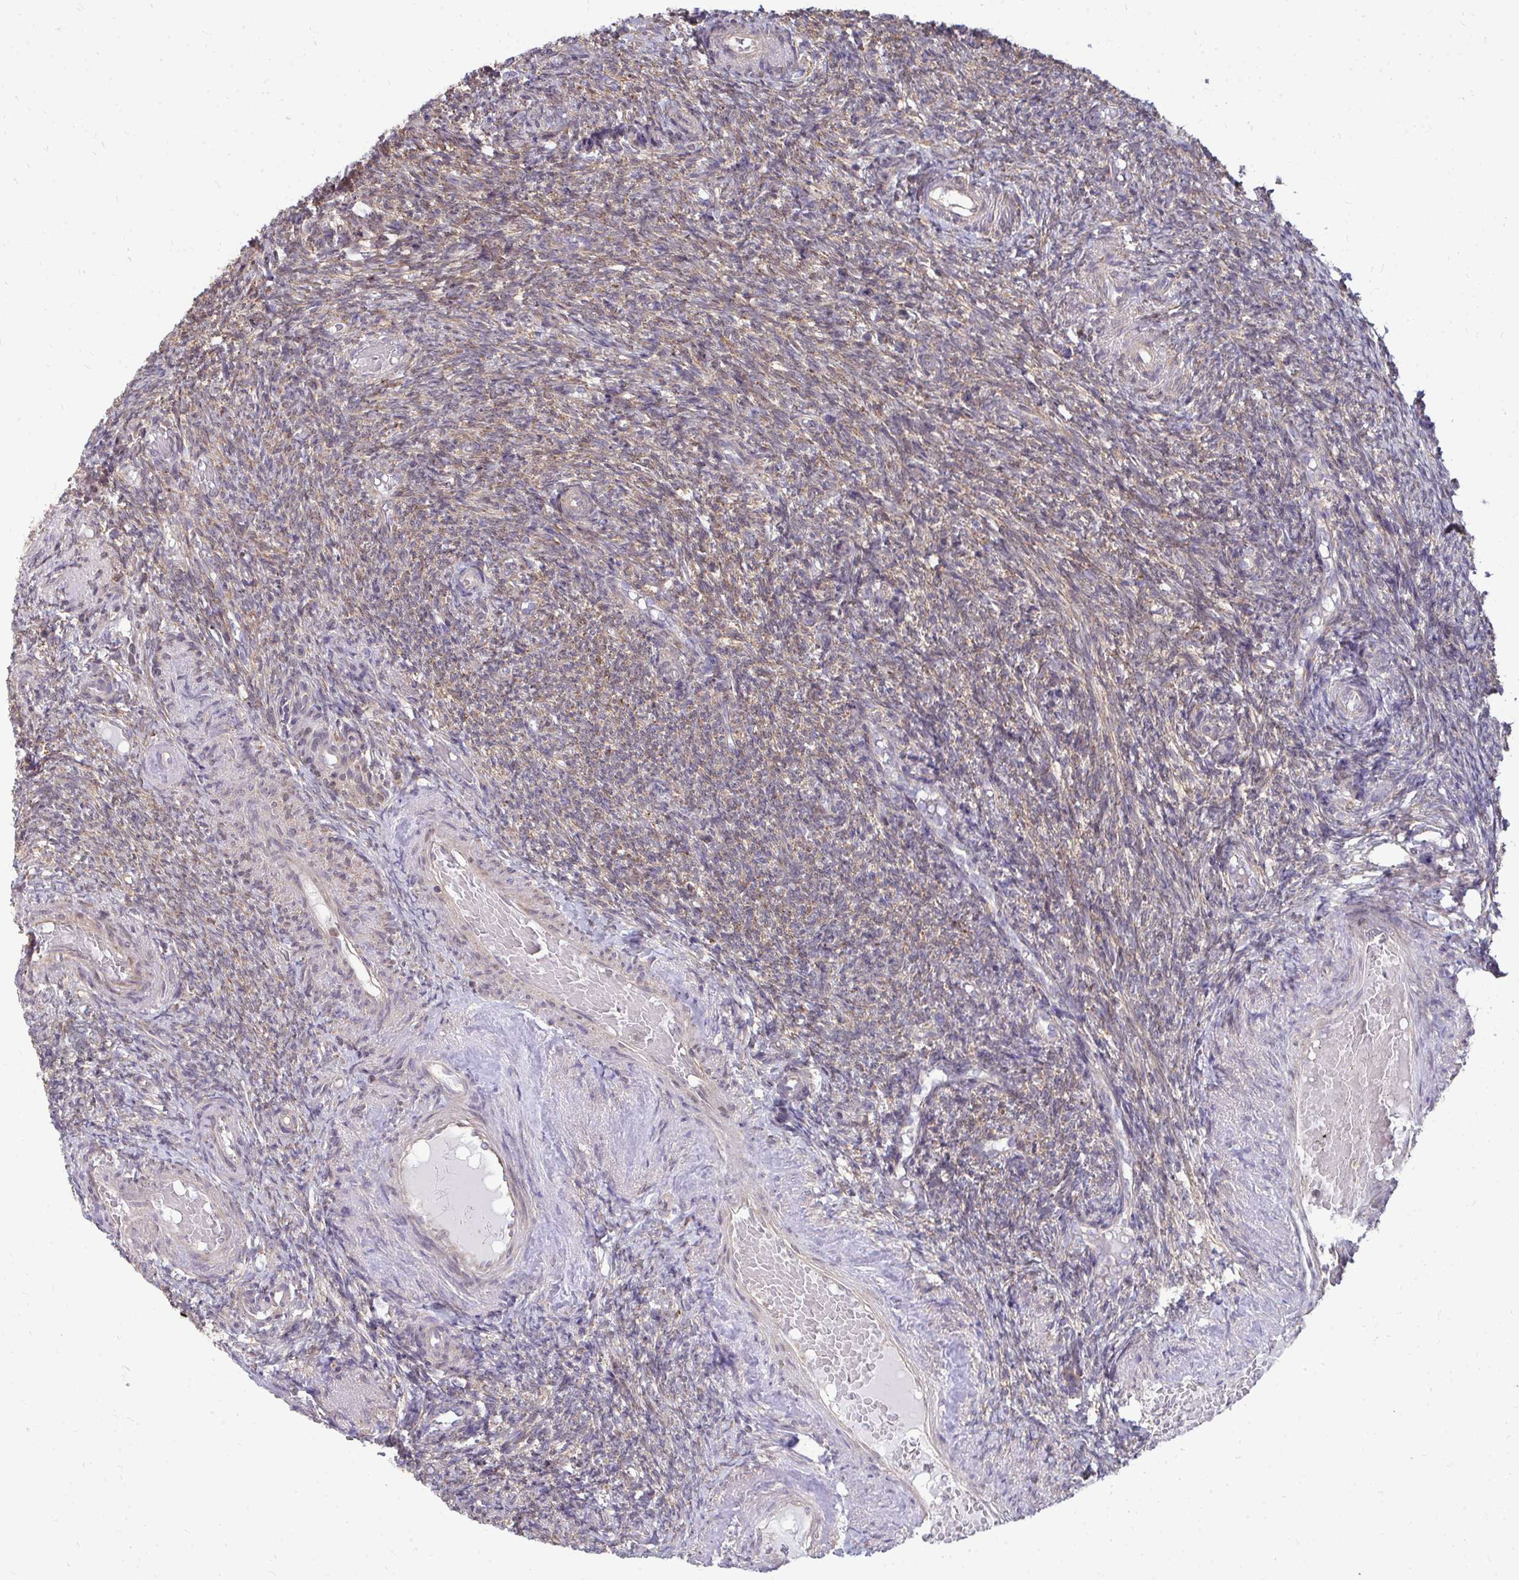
{"staining": {"intensity": "strong", "quantity": ">75%", "location": "cytoplasmic/membranous"}, "tissue": "ovary", "cell_type": "Follicle cells", "image_type": "normal", "snomed": [{"axis": "morphology", "description": "Normal tissue, NOS"}, {"axis": "topography", "description": "Ovary"}], "caption": "Immunohistochemistry staining of benign ovary, which reveals high levels of strong cytoplasmic/membranous staining in about >75% of follicle cells indicating strong cytoplasmic/membranous protein staining. The staining was performed using DAB (brown) for protein detection and nuclei were counterstained in hematoxylin (blue).", "gene": "DNAJA2", "patient": {"sex": "female", "age": 39}}